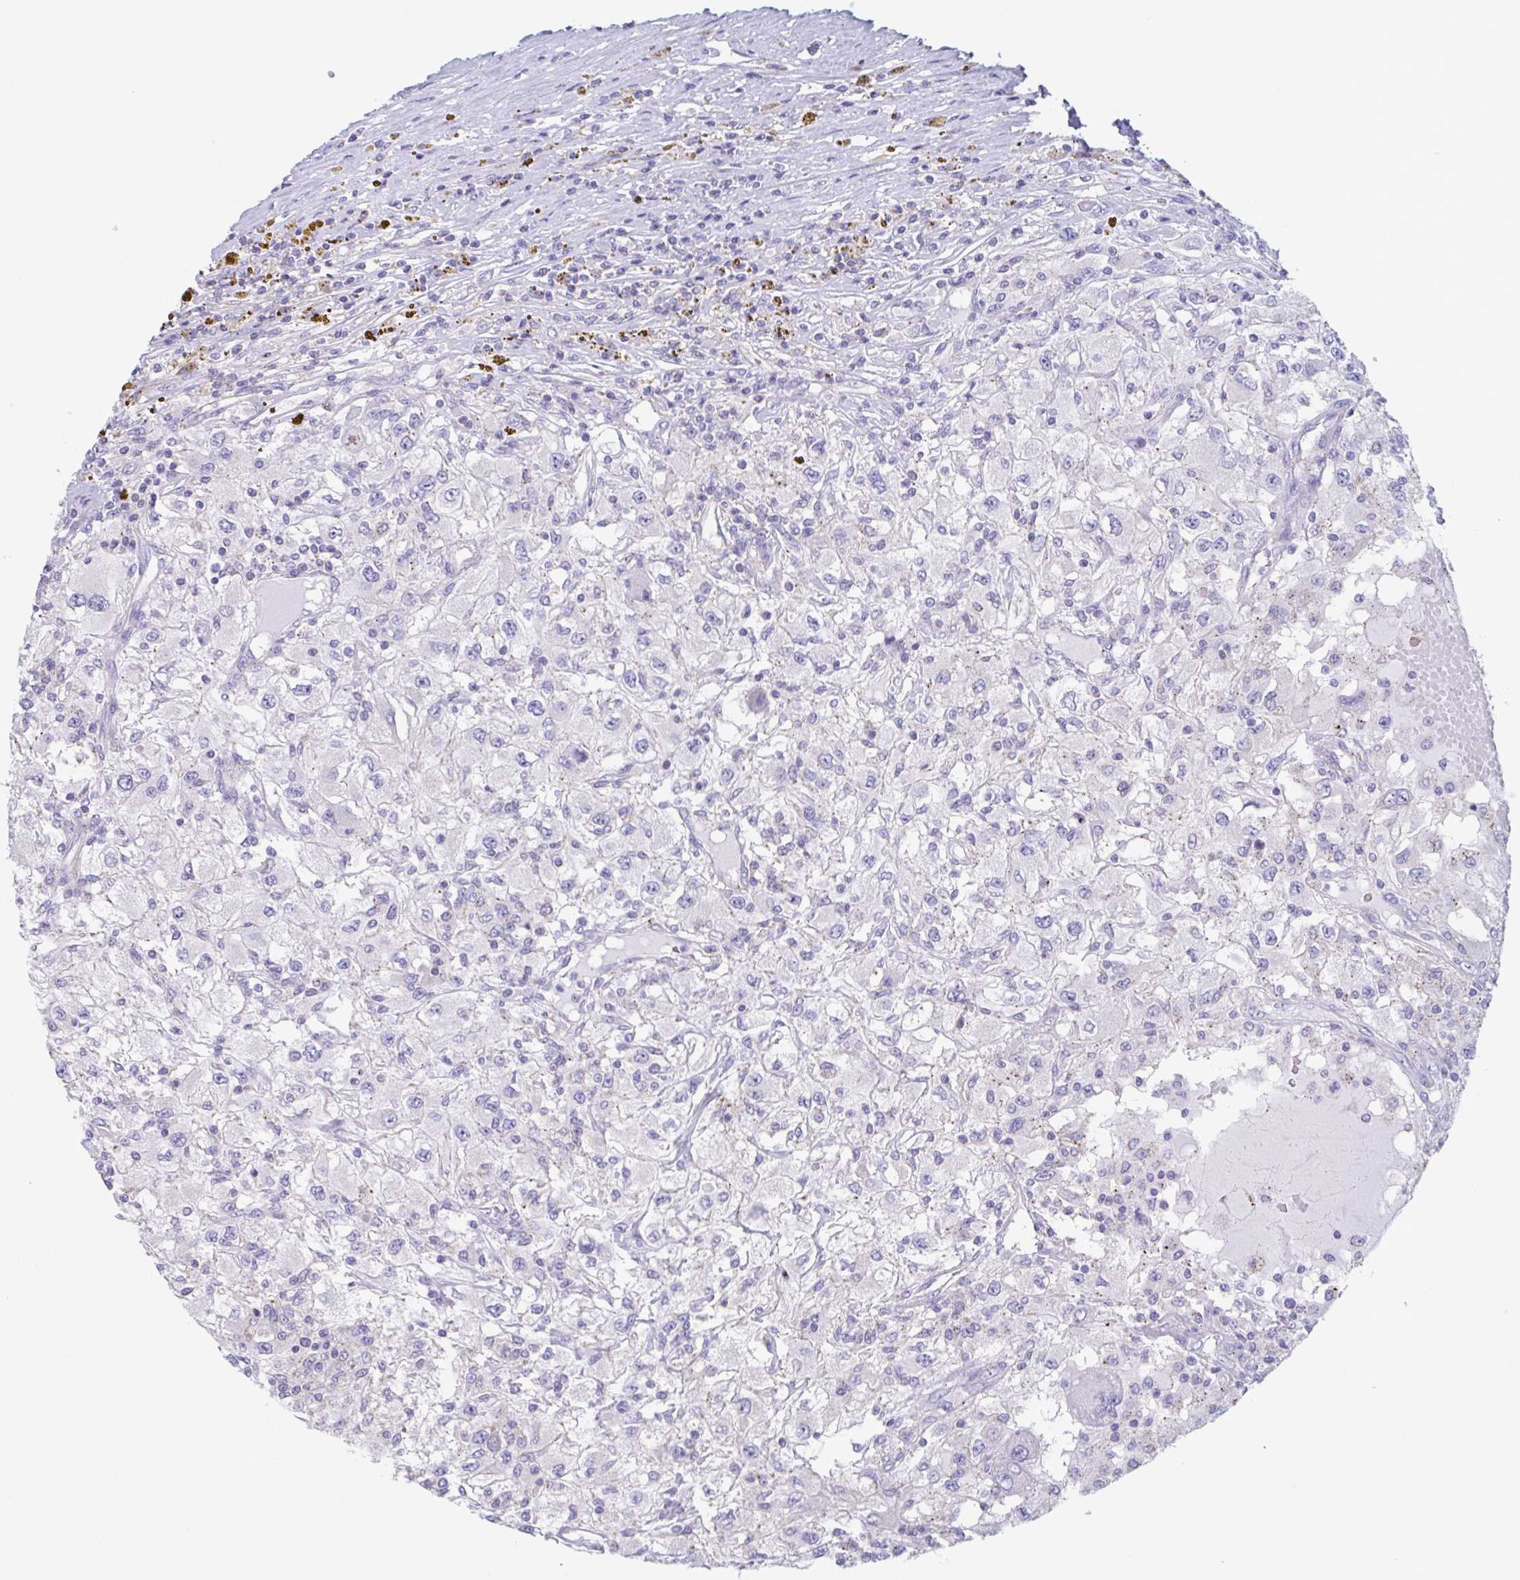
{"staining": {"intensity": "negative", "quantity": "none", "location": "none"}, "tissue": "renal cancer", "cell_type": "Tumor cells", "image_type": "cancer", "snomed": [{"axis": "morphology", "description": "Adenocarcinoma, NOS"}, {"axis": "topography", "description": "Kidney"}], "caption": "A high-resolution image shows IHC staining of renal cancer, which displays no significant staining in tumor cells.", "gene": "CHMP5", "patient": {"sex": "female", "age": 67}}